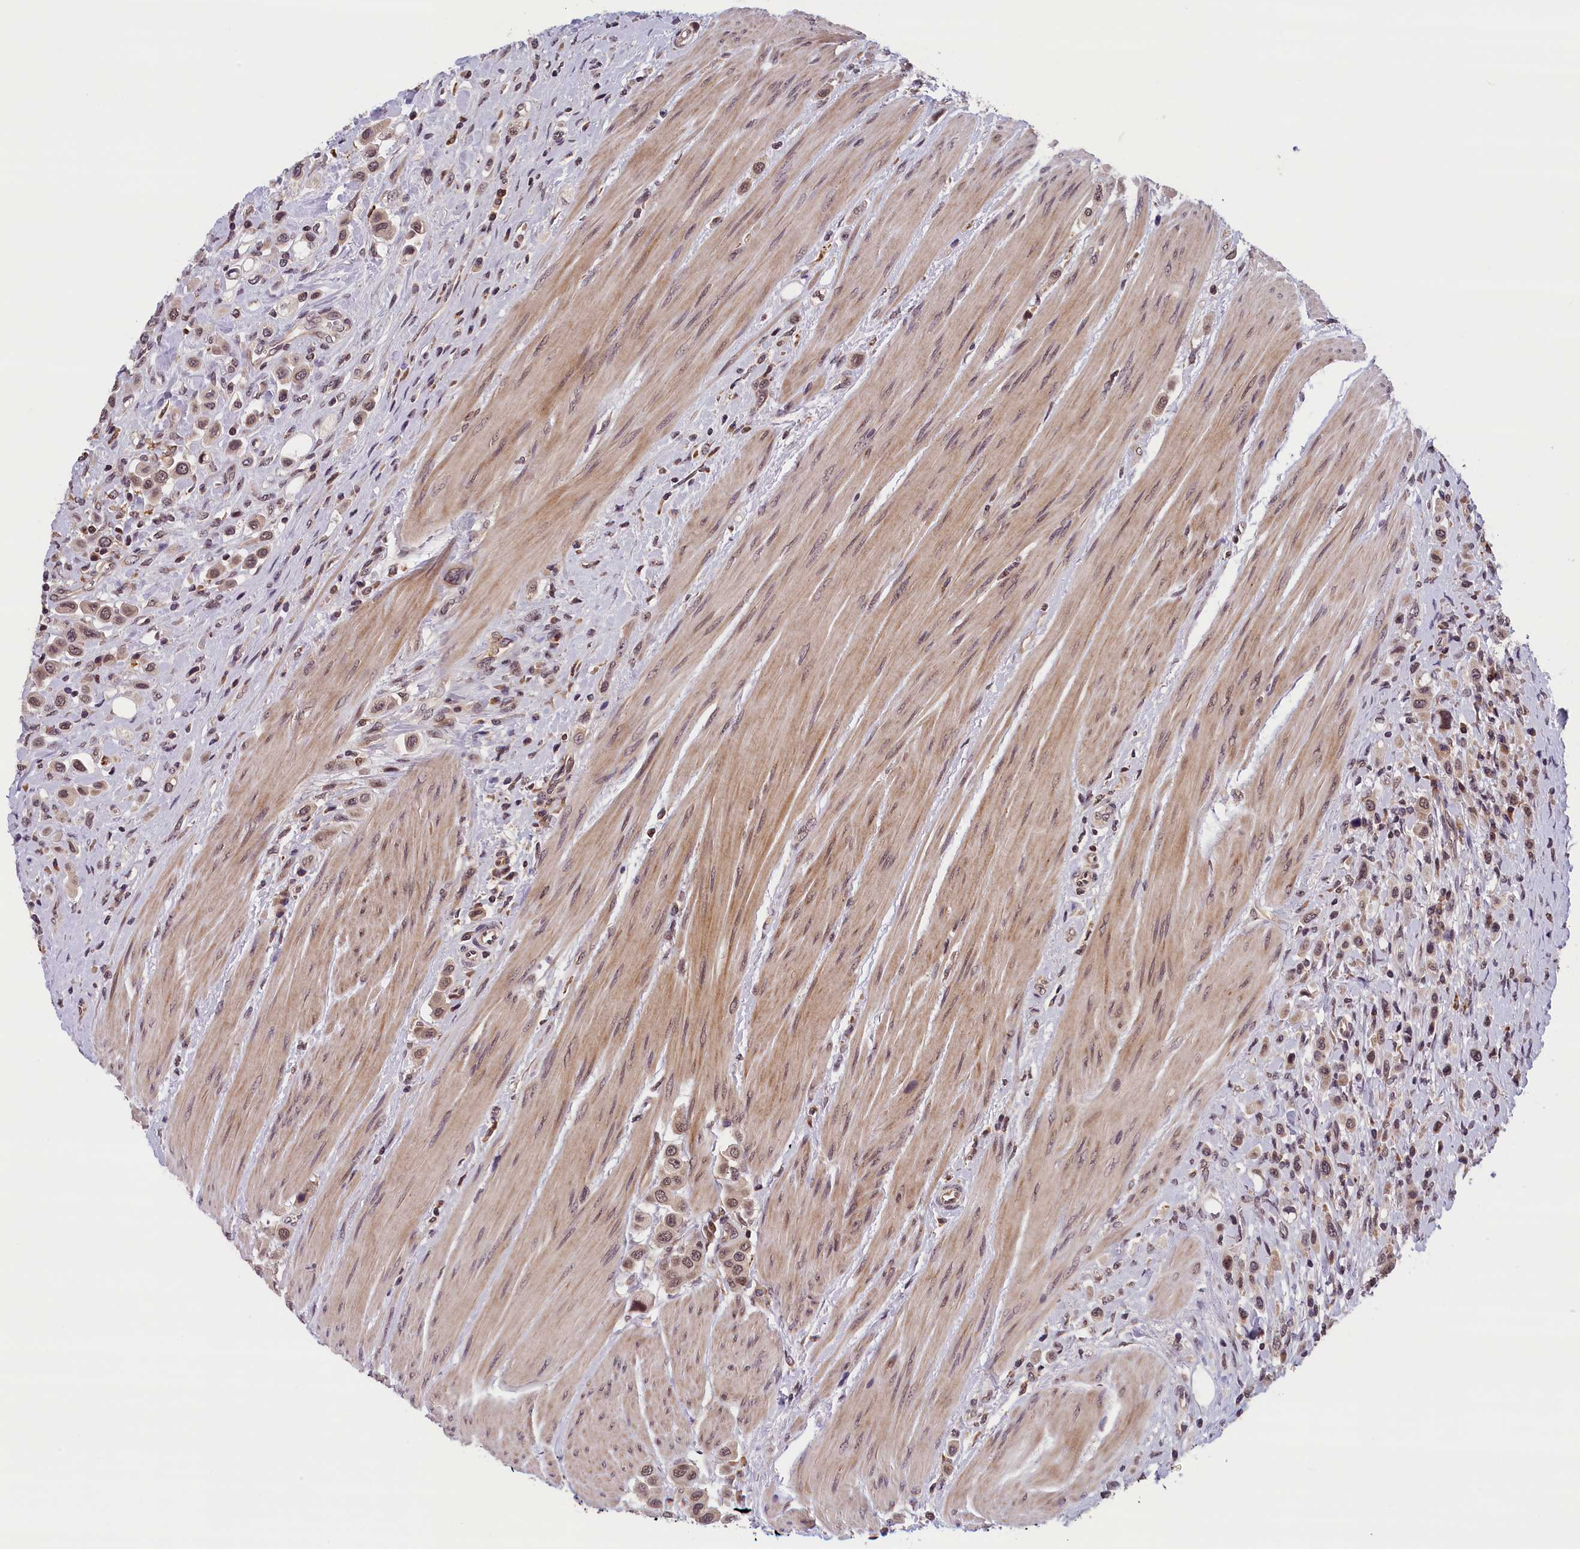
{"staining": {"intensity": "weak", "quantity": ">75%", "location": "cytoplasmic/membranous,nuclear"}, "tissue": "urothelial cancer", "cell_type": "Tumor cells", "image_type": "cancer", "snomed": [{"axis": "morphology", "description": "Urothelial carcinoma, High grade"}, {"axis": "topography", "description": "Urinary bladder"}], "caption": "Immunohistochemistry (DAB) staining of human high-grade urothelial carcinoma shows weak cytoplasmic/membranous and nuclear protein staining in approximately >75% of tumor cells.", "gene": "KCNK6", "patient": {"sex": "male", "age": 50}}